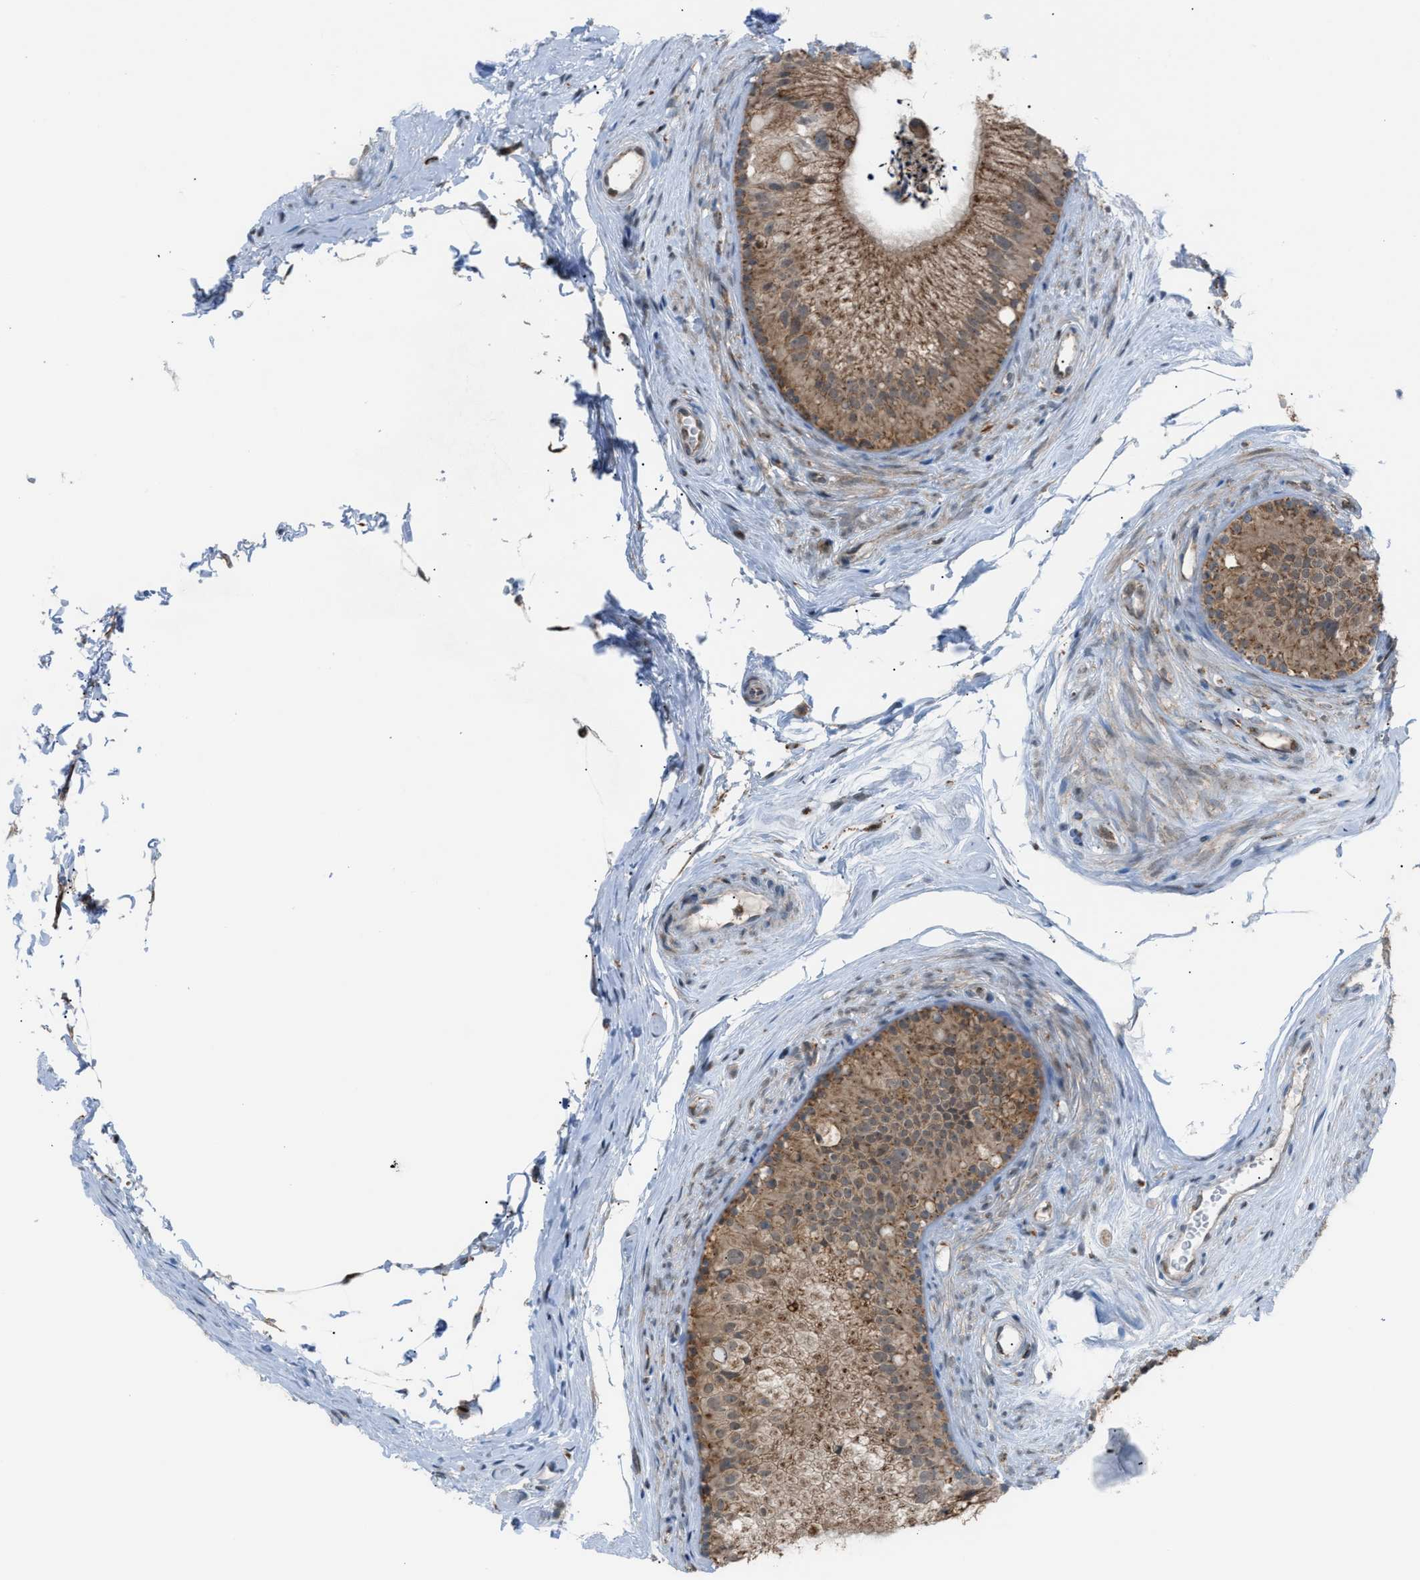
{"staining": {"intensity": "moderate", "quantity": ">75%", "location": "cytoplasmic/membranous"}, "tissue": "epididymis", "cell_type": "Glandular cells", "image_type": "normal", "snomed": [{"axis": "morphology", "description": "Normal tissue, NOS"}, {"axis": "topography", "description": "Epididymis"}], "caption": "An IHC micrograph of unremarkable tissue is shown. Protein staining in brown labels moderate cytoplasmic/membranous positivity in epididymis within glandular cells.", "gene": "SRM", "patient": {"sex": "male", "age": 56}}